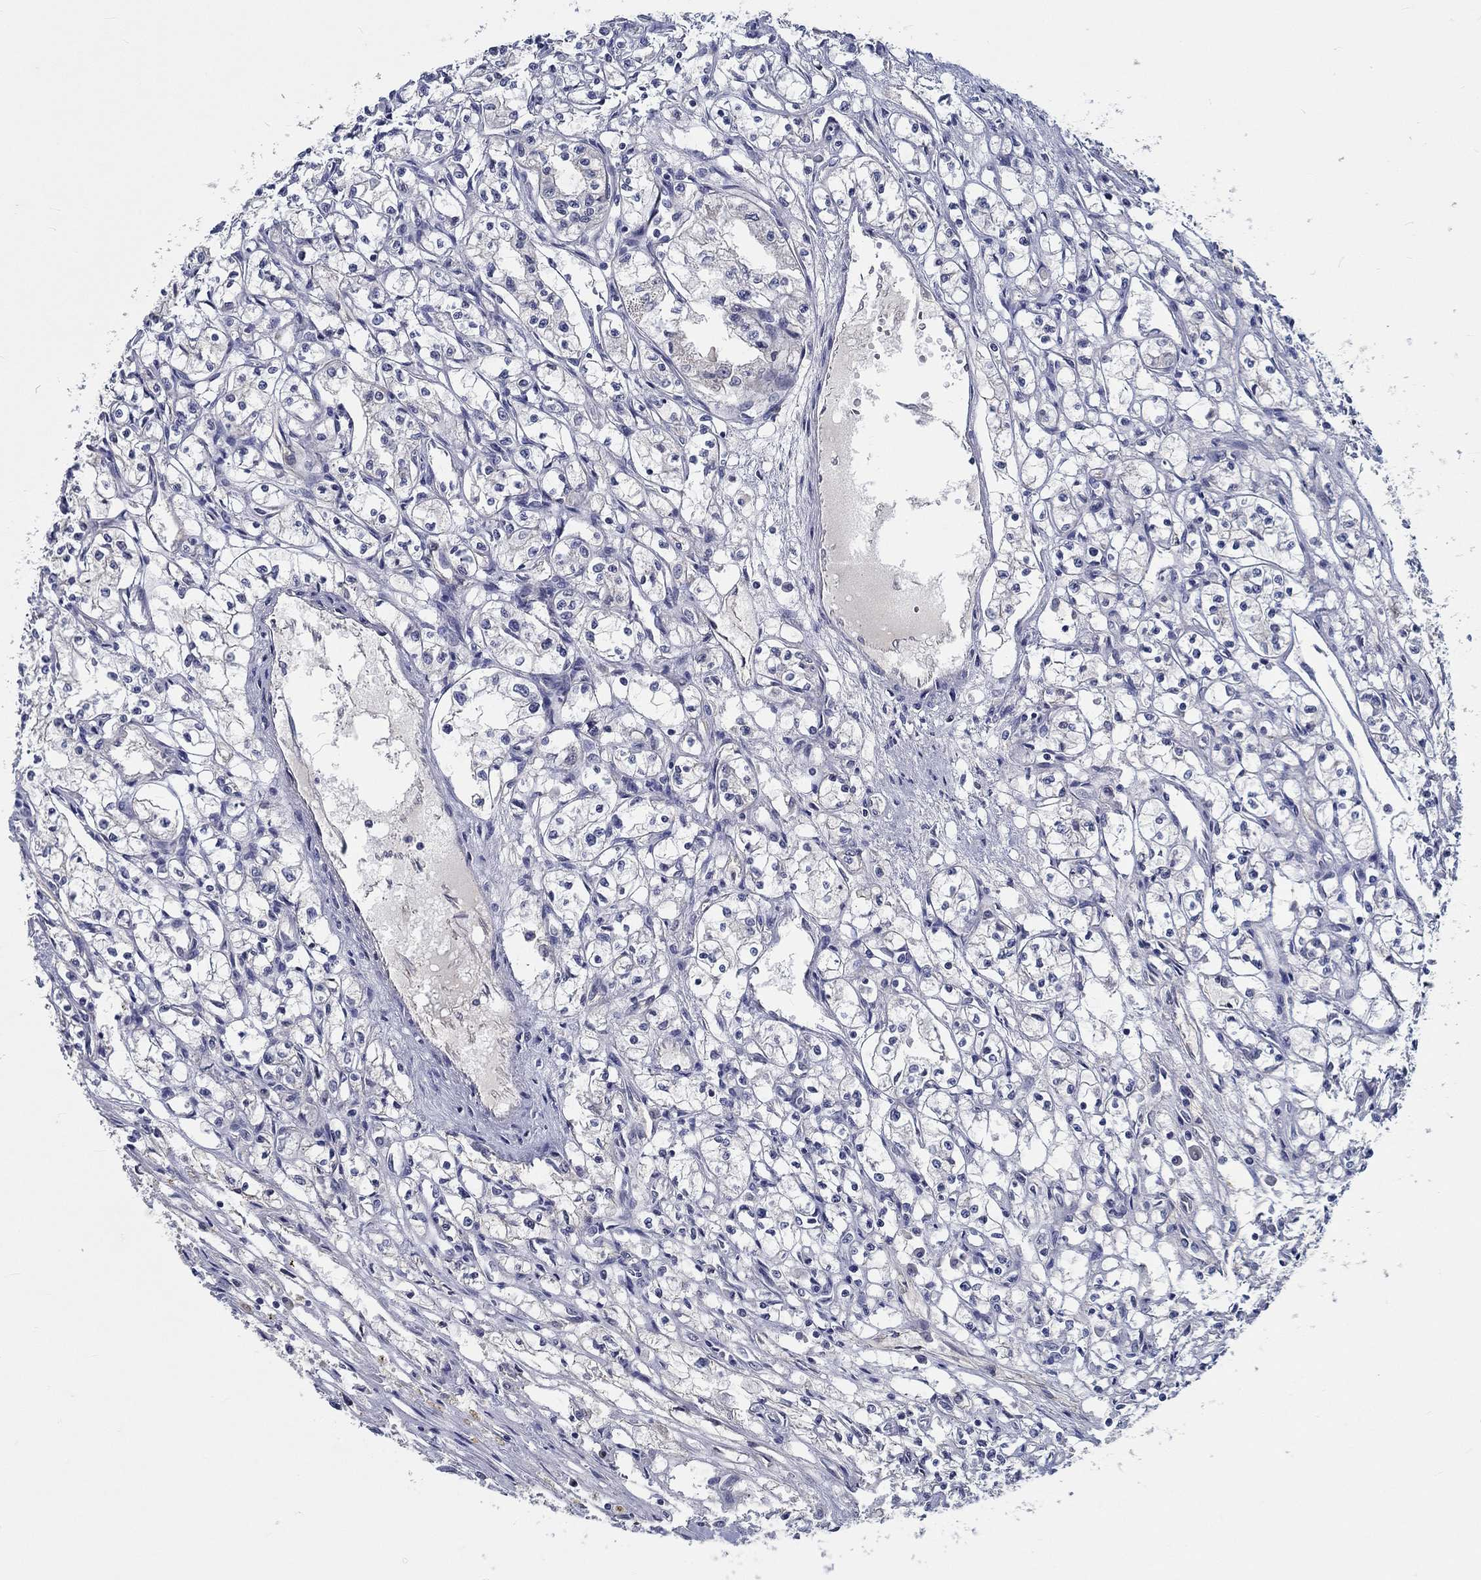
{"staining": {"intensity": "negative", "quantity": "none", "location": "none"}, "tissue": "renal cancer", "cell_type": "Tumor cells", "image_type": "cancer", "snomed": [{"axis": "morphology", "description": "Adenocarcinoma, NOS"}, {"axis": "topography", "description": "Kidney"}], "caption": "This is an immunohistochemistry (IHC) photomicrograph of human renal adenocarcinoma. There is no expression in tumor cells.", "gene": "MYBPC1", "patient": {"sex": "male", "age": 56}}